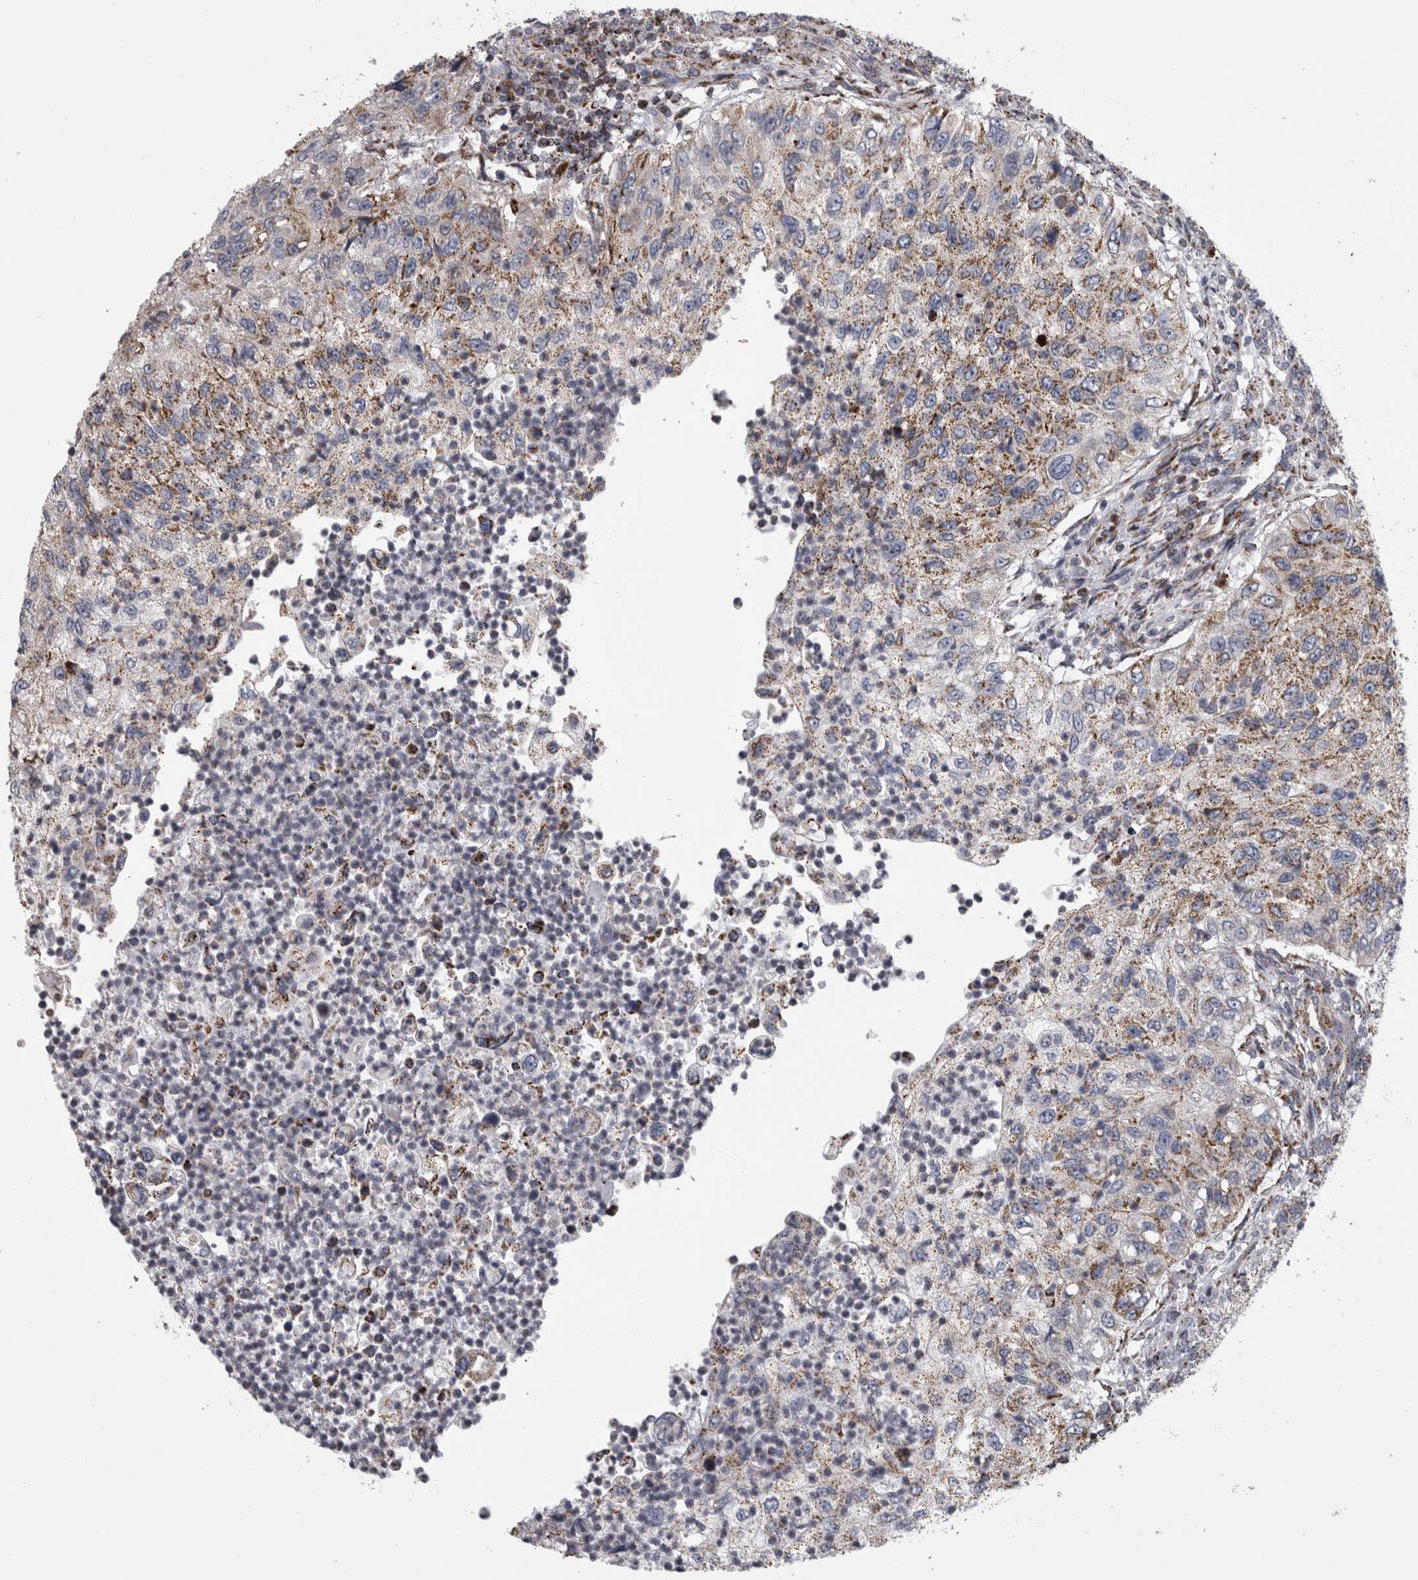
{"staining": {"intensity": "moderate", "quantity": ">75%", "location": "cytoplasmic/membranous"}, "tissue": "urothelial cancer", "cell_type": "Tumor cells", "image_type": "cancer", "snomed": [{"axis": "morphology", "description": "Urothelial carcinoma, High grade"}, {"axis": "topography", "description": "Urinary bladder"}], "caption": "The photomicrograph demonstrates immunohistochemical staining of urothelial carcinoma (high-grade). There is moderate cytoplasmic/membranous expression is present in approximately >75% of tumor cells. (DAB IHC with brightfield microscopy, high magnification).", "gene": "MDH2", "patient": {"sex": "female", "age": 60}}